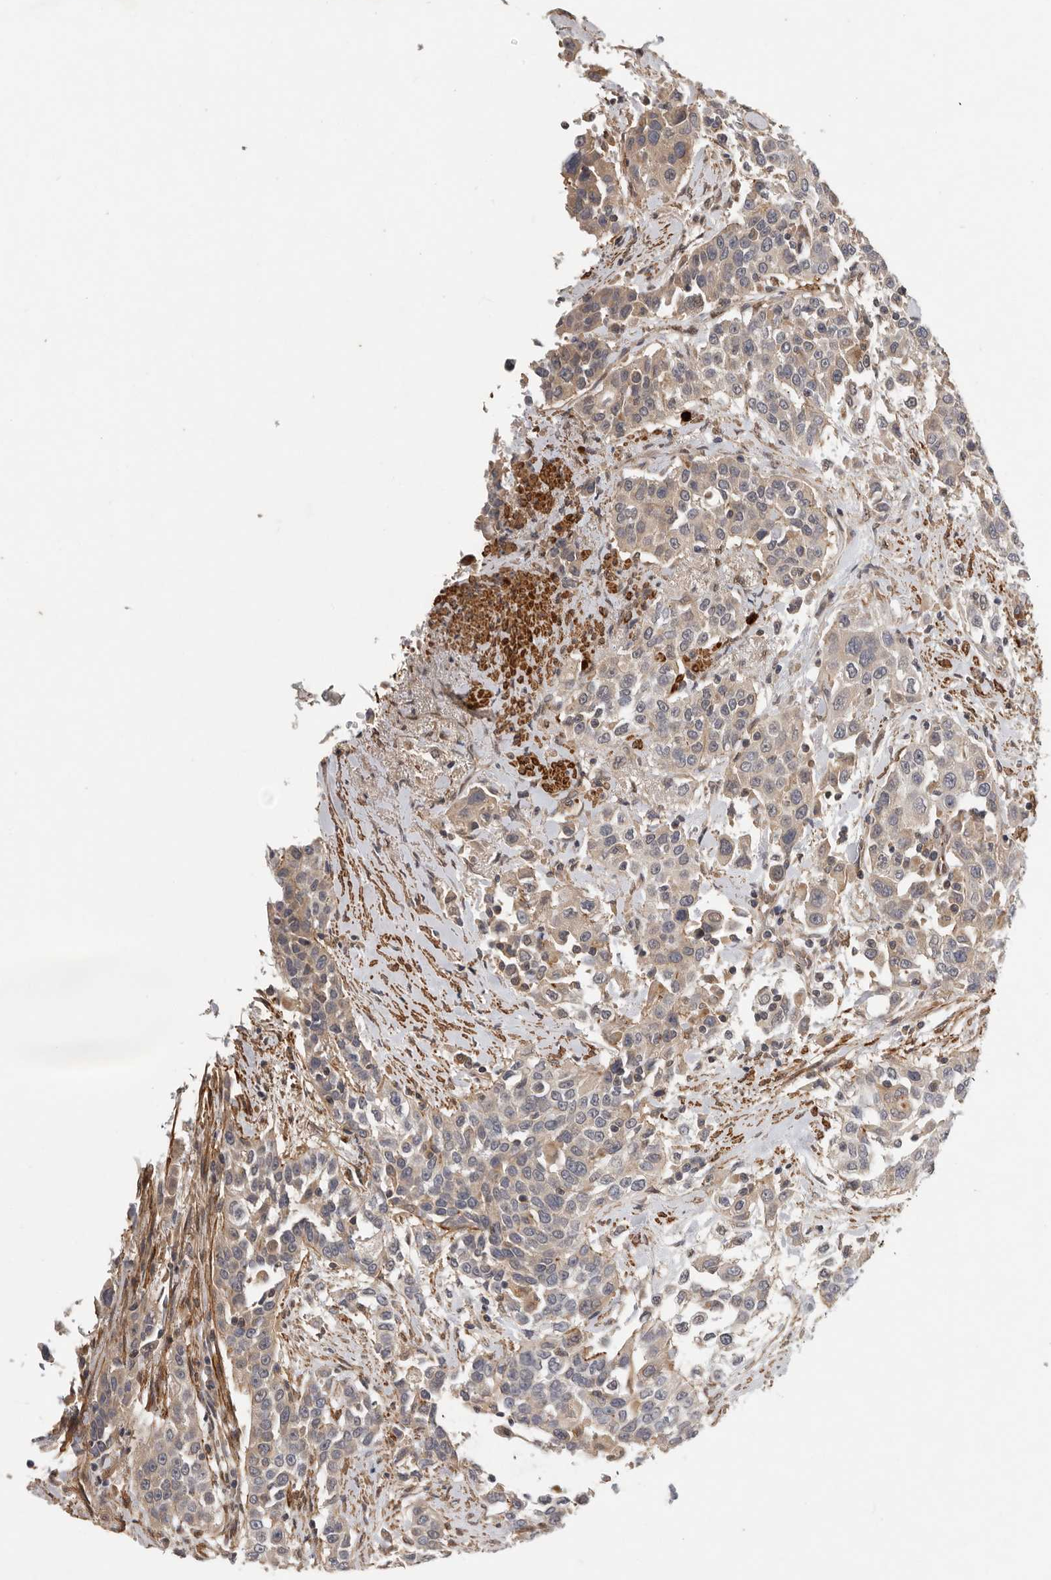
{"staining": {"intensity": "weak", "quantity": "<25%", "location": "cytoplasmic/membranous"}, "tissue": "urothelial cancer", "cell_type": "Tumor cells", "image_type": "cancer", "snomed": [{"axis": "morphology", "description": "Urothelial carcinoma, High grade"}, {"axis": "topography", "description": "Urinary bladder"}], "caption": "DAB (3,3'-diaminobenzidine) immunohistochemical staining of human urothelial carcinoma (high-grade) shows no significant staining in tumor cells.", "gene": "RNF157", "patient": {"sex": "female", "age": 80}}